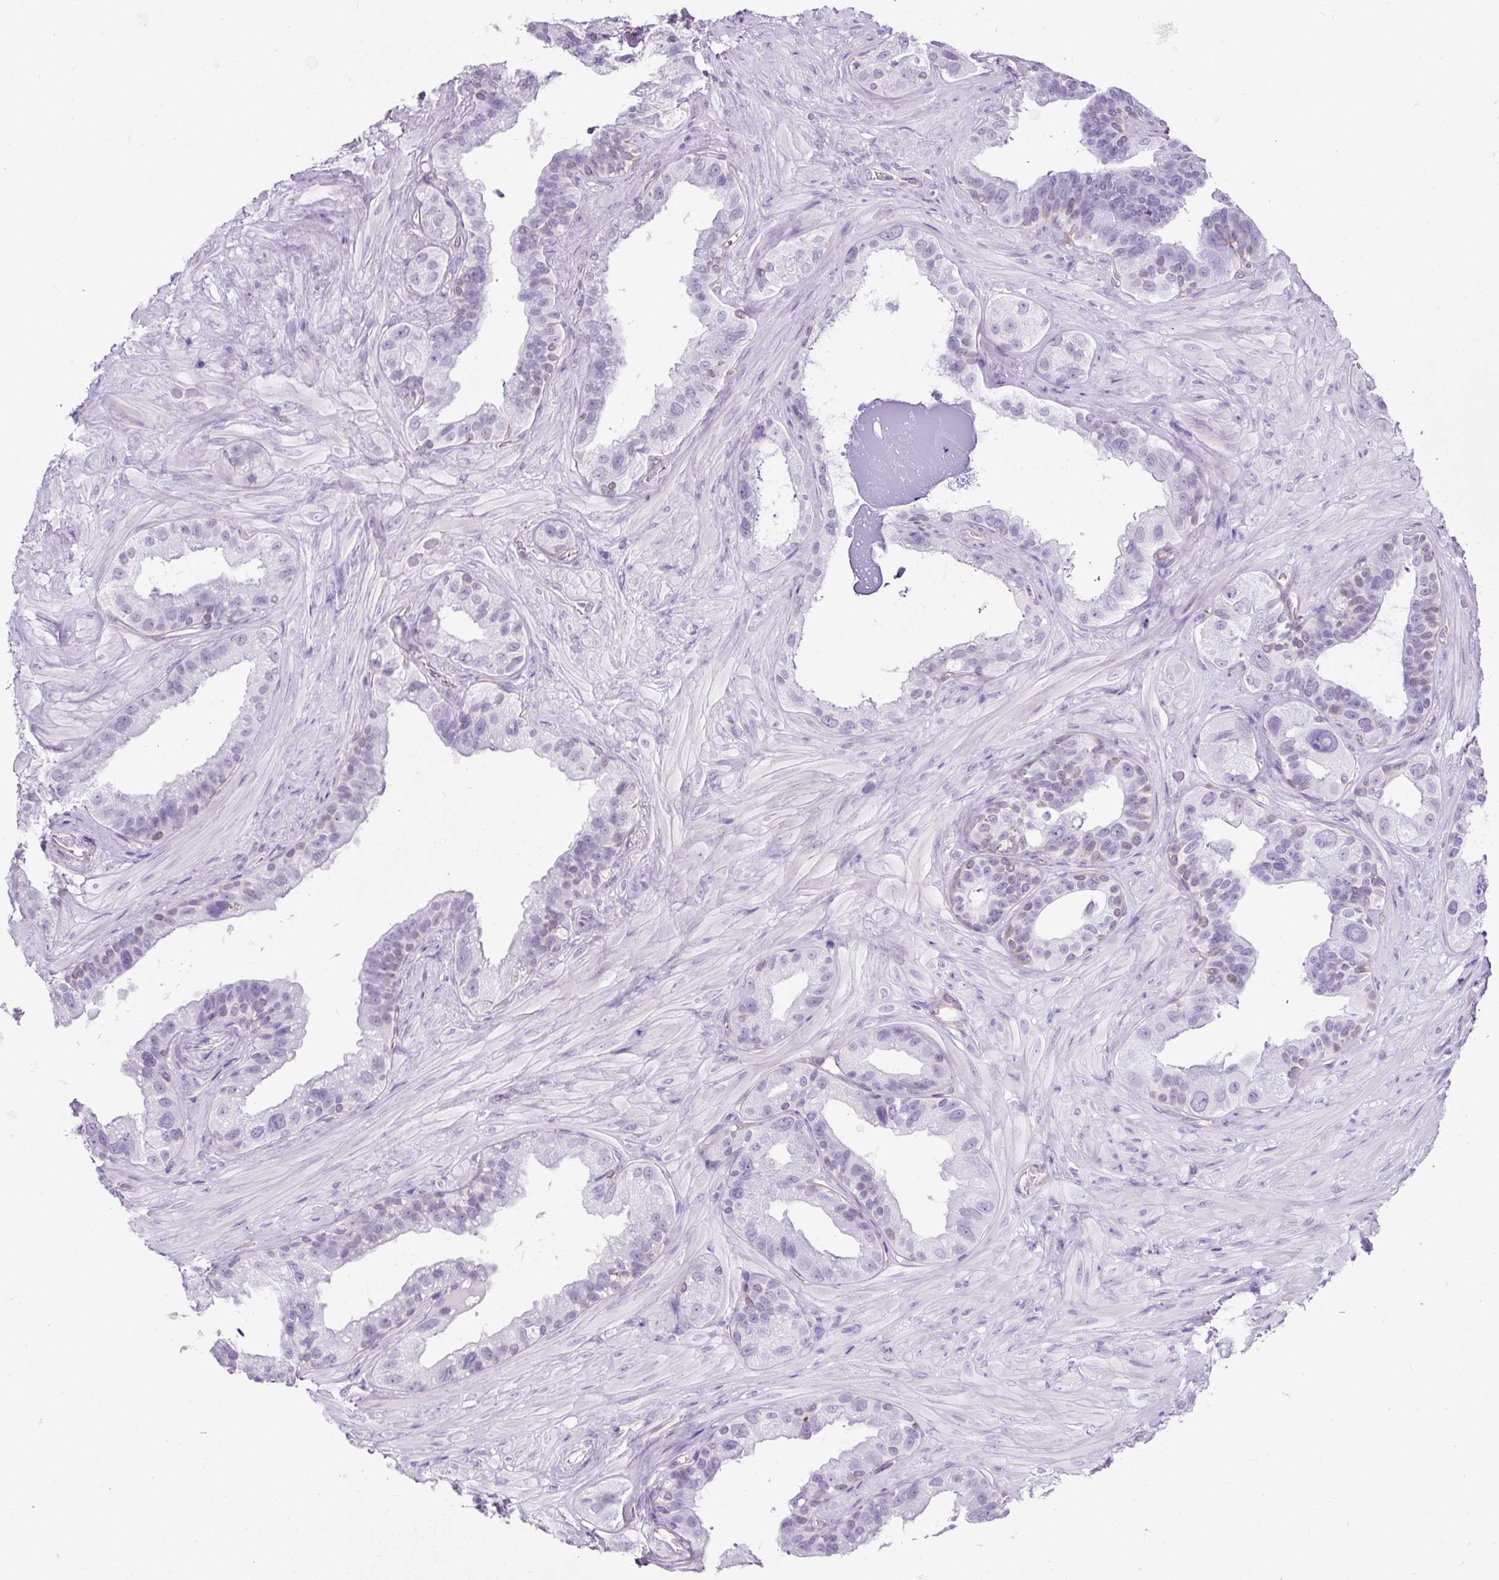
{"staining": {"intensity": "negative", "quantity": "none", "location": "none"}, "tissue": "seminal vesicle", "cell_type": "Glandular cells", "image_type": "normal", "snomed": [{"axis": "morphology", "description": "Normal tissue, NOS"}, {"axis": "topography", "description": "Seminal veicle"}, {"axis": "topography", "description": "Peripheral nerve tissue"}], "caption": "The immunohistochemistry histopathology image has no significant staining in glandular cells of seminal vesicle.", "gene": "KRT12", "patient": {"sex": "male", "age": 76}}